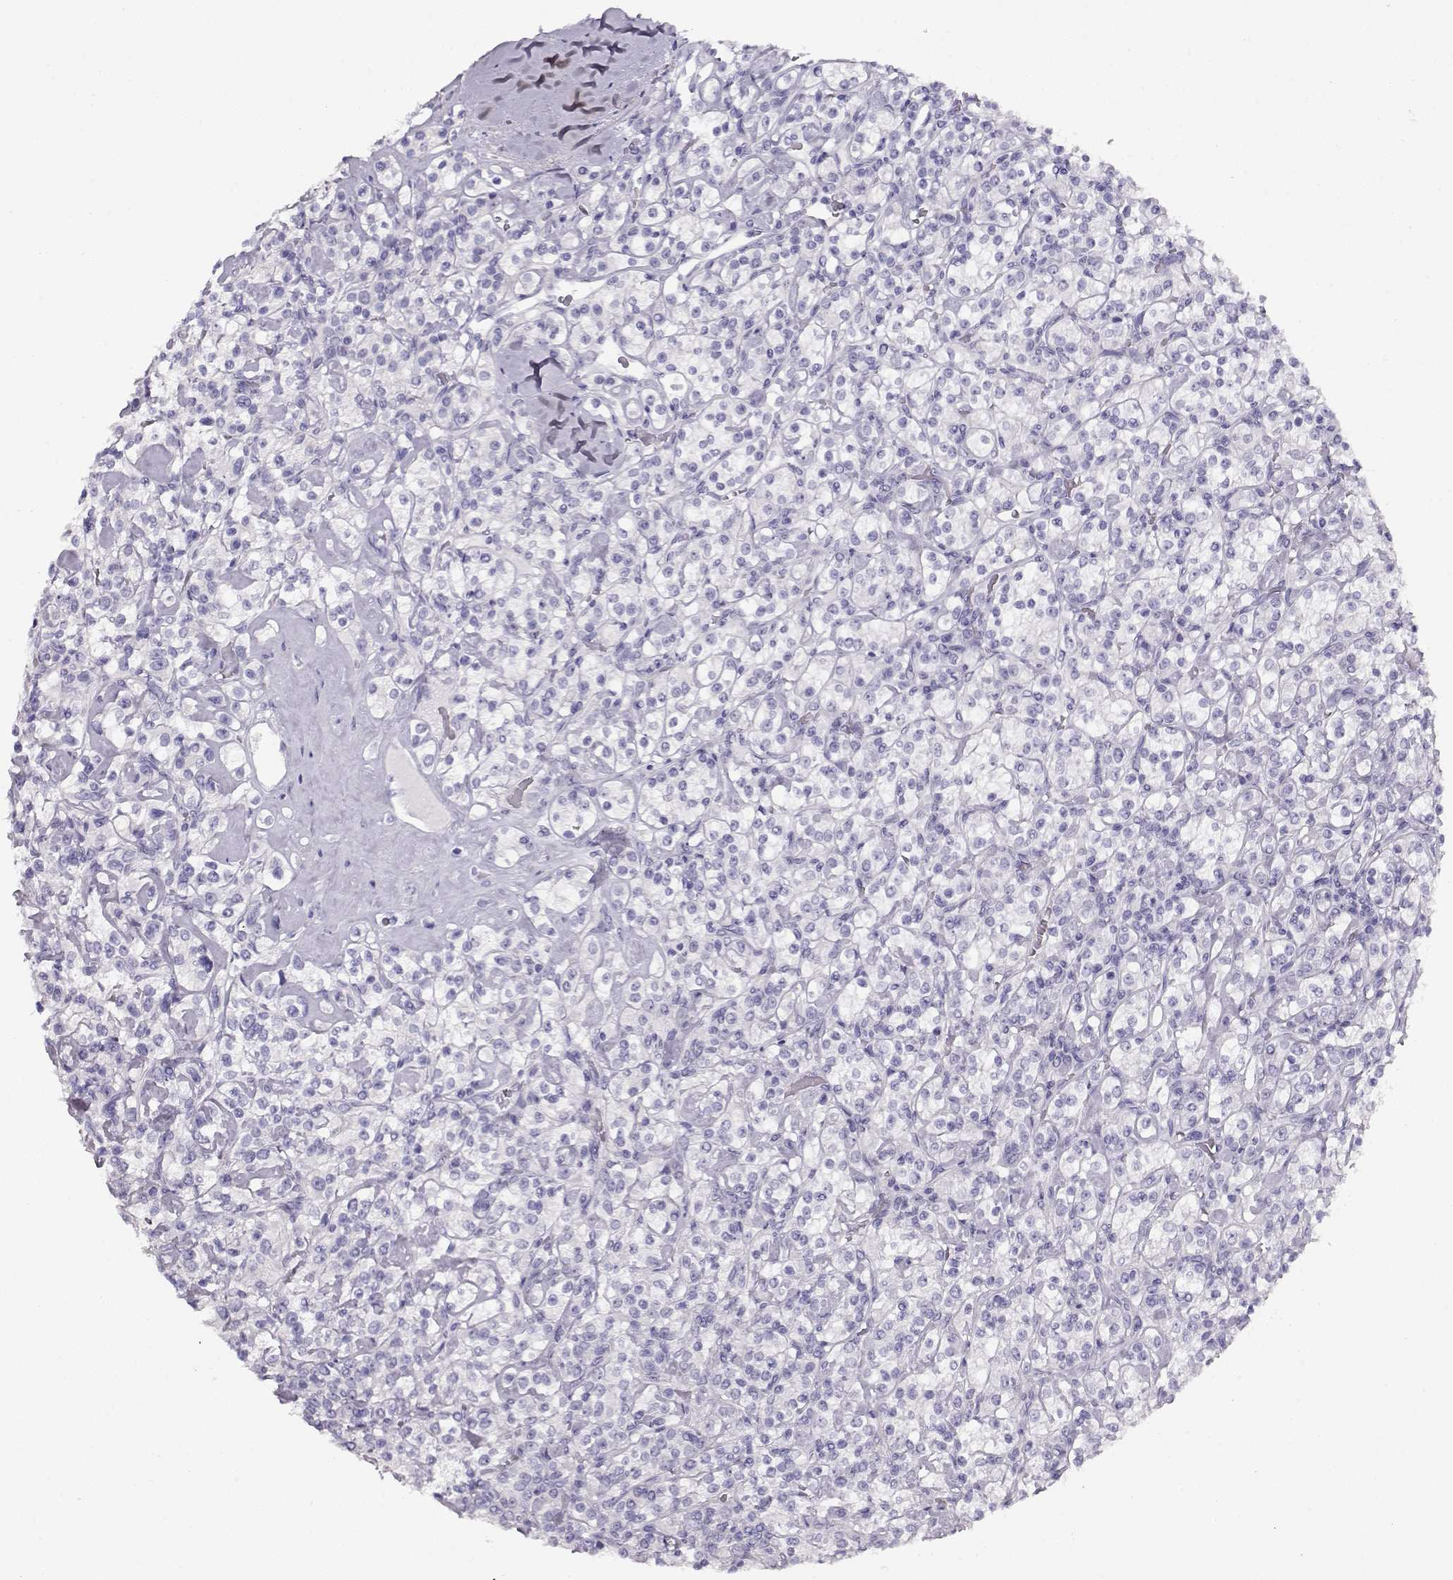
{"staining": {"intensity": "negative", "quantity": "none", "location": "none"}, "tissue": "renal cancer", "cell_type": "Tumor cells", "image_type": "cancer", "snomed": [{"axis": "morphology", "description": "Adenocarcinoma, NOS"}, {"axis": "topography", "description": "Kidney"}], "caption": "High magnification brightfield microscopy of adenocarcinoma (renal) stained with DAB (brown) and counterstained with hematoxylin (blue): tumor cells show no significant staining. (DAB (3,3'-diaminobenzidine) immunohistochemistry (IHC) with hematoxylin counter stain).", "gene": "ACTN2", "patient": {"sex": "male", "age": 77}}